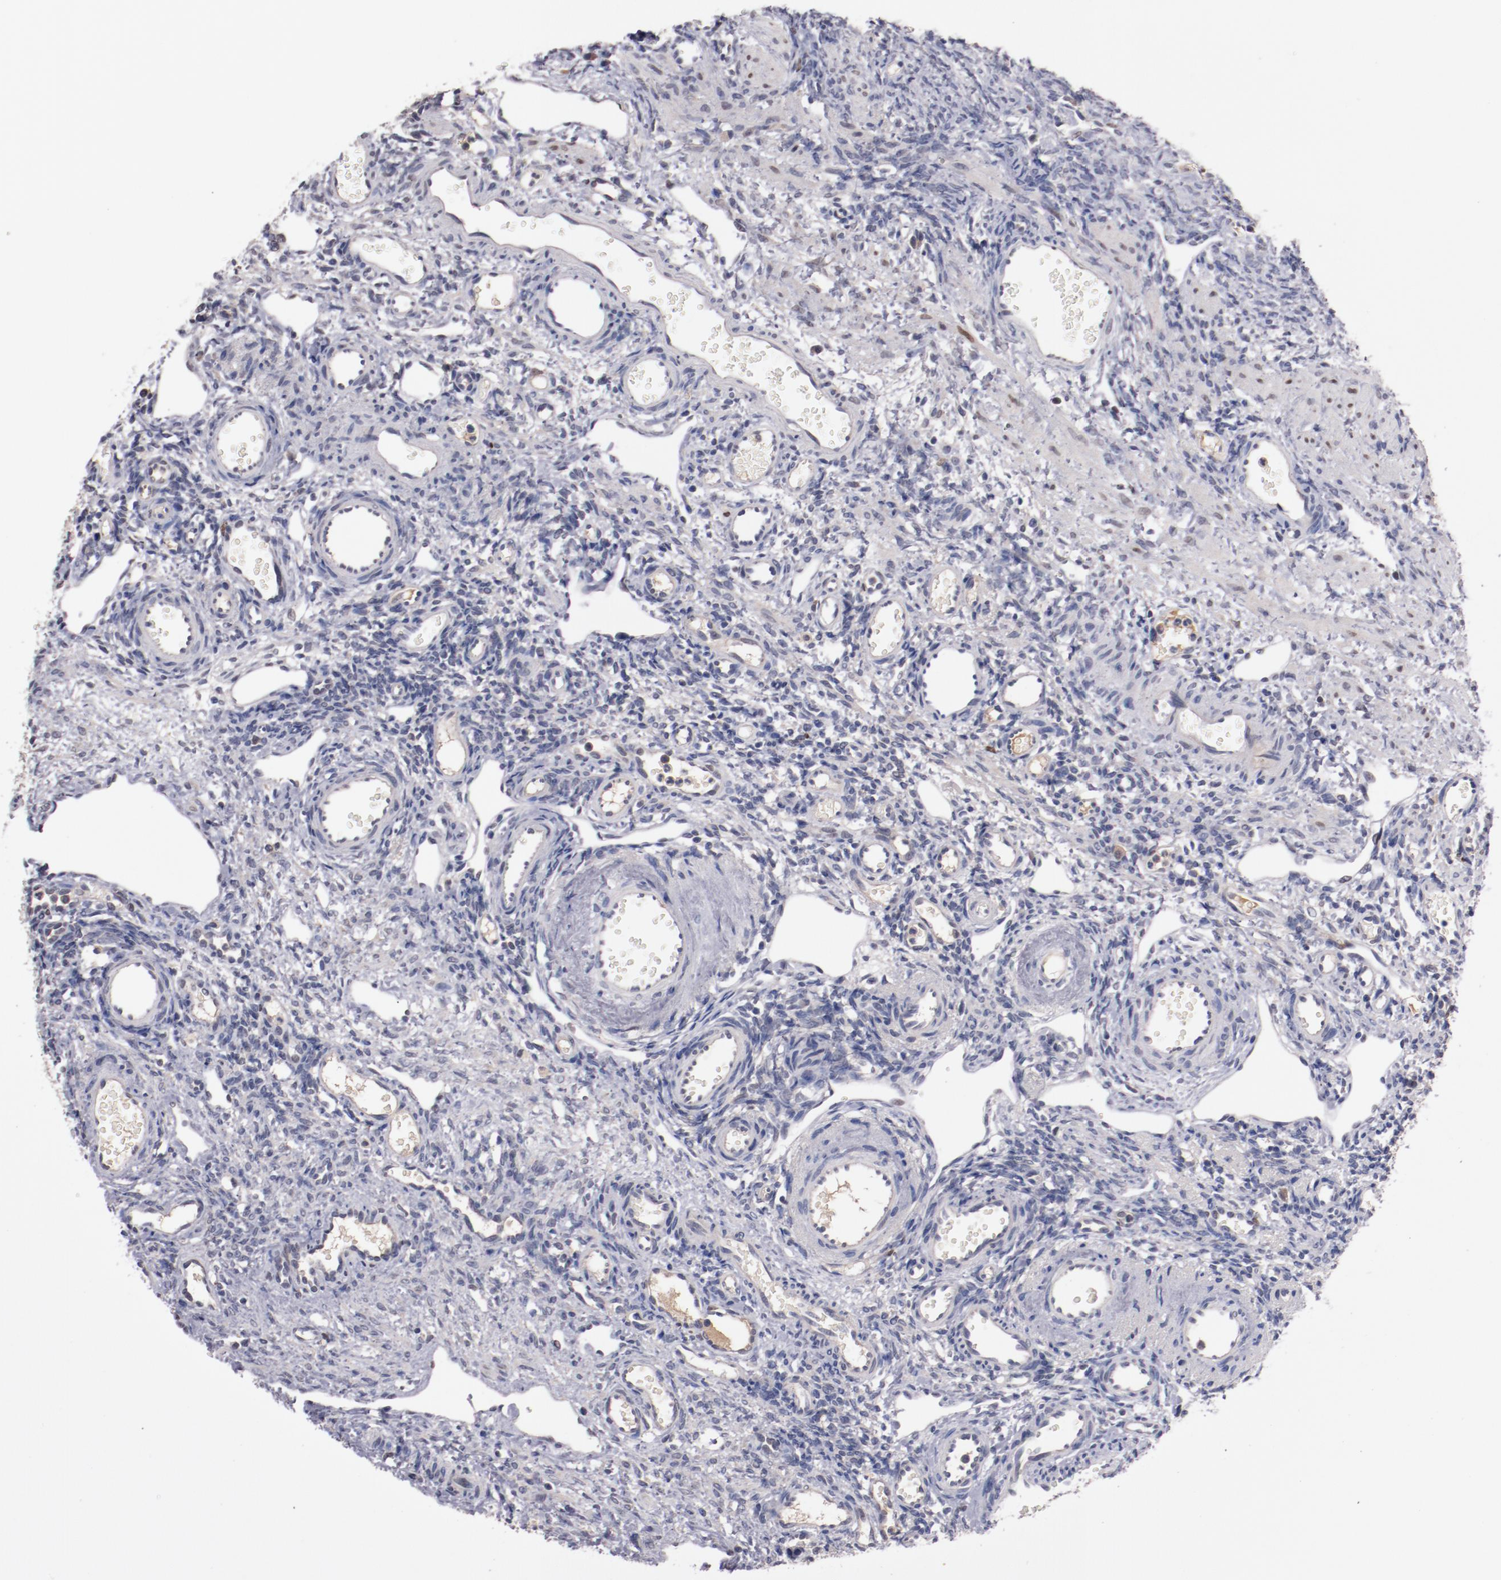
{"staining": {"intensity": "negative", "quantity": "none", "location": "none"}, "tissue": "ovary", "cell_type": "Follicle cells", "image_type": "normal", "snomed": [{"axis": "morphology", "description": "Normal tissue, NOS"}, {"axis": "topography", "description": "Ovary"}], "caption": "Ovary was stained to show a protein in brown. There is no significant positivity in follicle cells. (Stains: DAB (3,3'-diaminobenzidine) IHC with hematoxylin counter stain, Microscopy: brightfield microscopy at high magnification).", "gene": "FAM81A", "patient": {"sex": "female", "age": 33}}